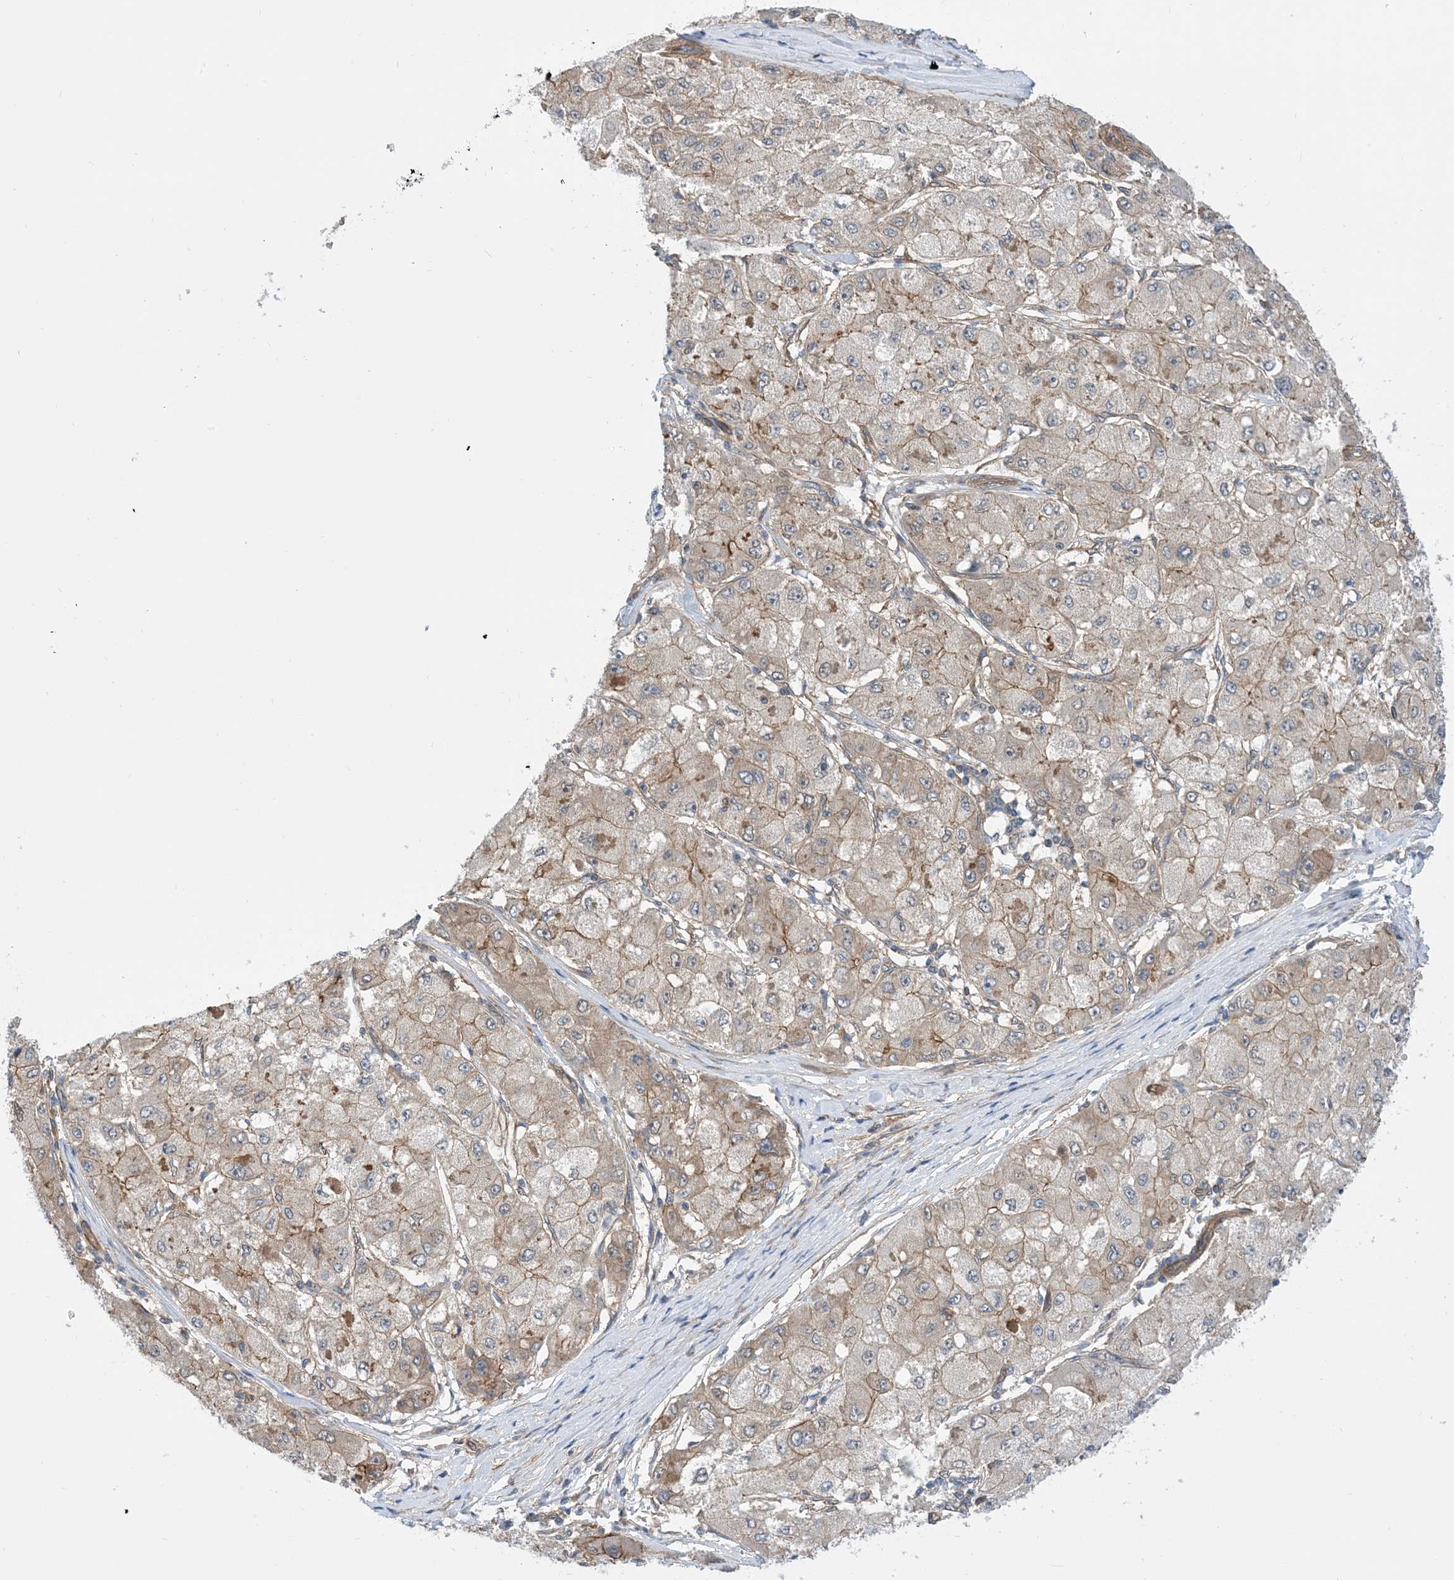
{"staining": {"intensity": "weak", "quantity": ">75%", "location": "cytoplasmic/membranous"}, "tissue": "liver cancer", "cell_type": "Tumor cells", "image_type": "cancer", "snomed": [{"axis": "morphology", "description": "Carcinoma, Hepatocellular, NOS"}, {"axis": "topography", "description": "Liver"}], "caption": "A brown stain shows weak cytoplasmic/membranous expression of a protein in liver hepatocellular carcinoma tumor cells.", "gene": "EHBP1", "patient": {"sex": "male", "age": 80}}